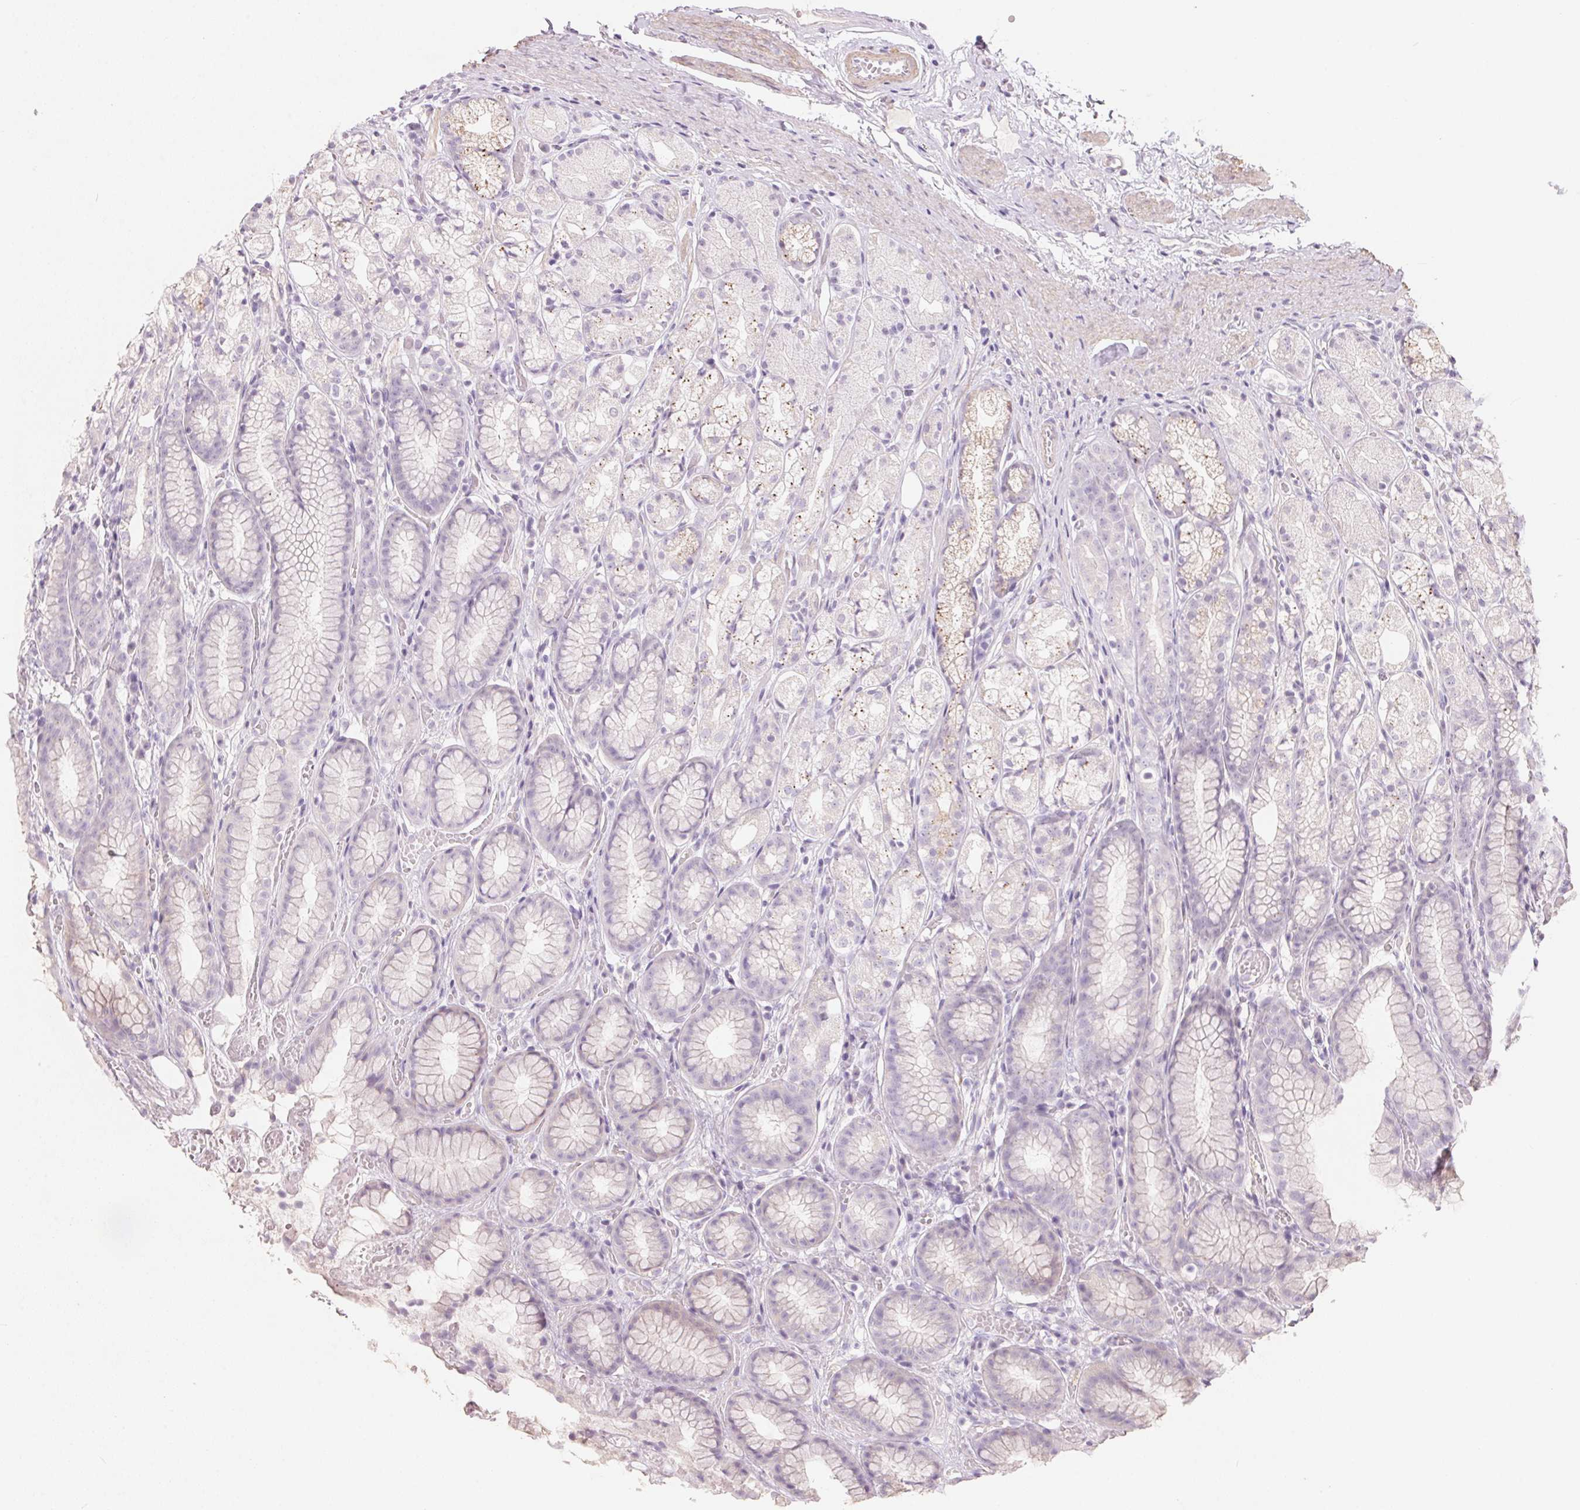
{"staining": {"intensity": "weak", "quantity": "<25%", "location": "cytoplasmic/membranous"}, "tissue": "stomach", "cell_type": "Glandular cells", "image_type": "normal", "snomed": [{"axis": "morphology", "description": "Normal tissue, NOS"}, {"axis": "topography", "description": "Stomach"}], "caption": "Glandular cells show no significant expression in unremarkable stomach. The staining is performed using DAB (3,3'-diaminobenzidine) brown chromogen with nuclei counter-stained in using hematoxylin.", "gene": "DRAM2", "patient": {"sex": "male", "age": 70}}